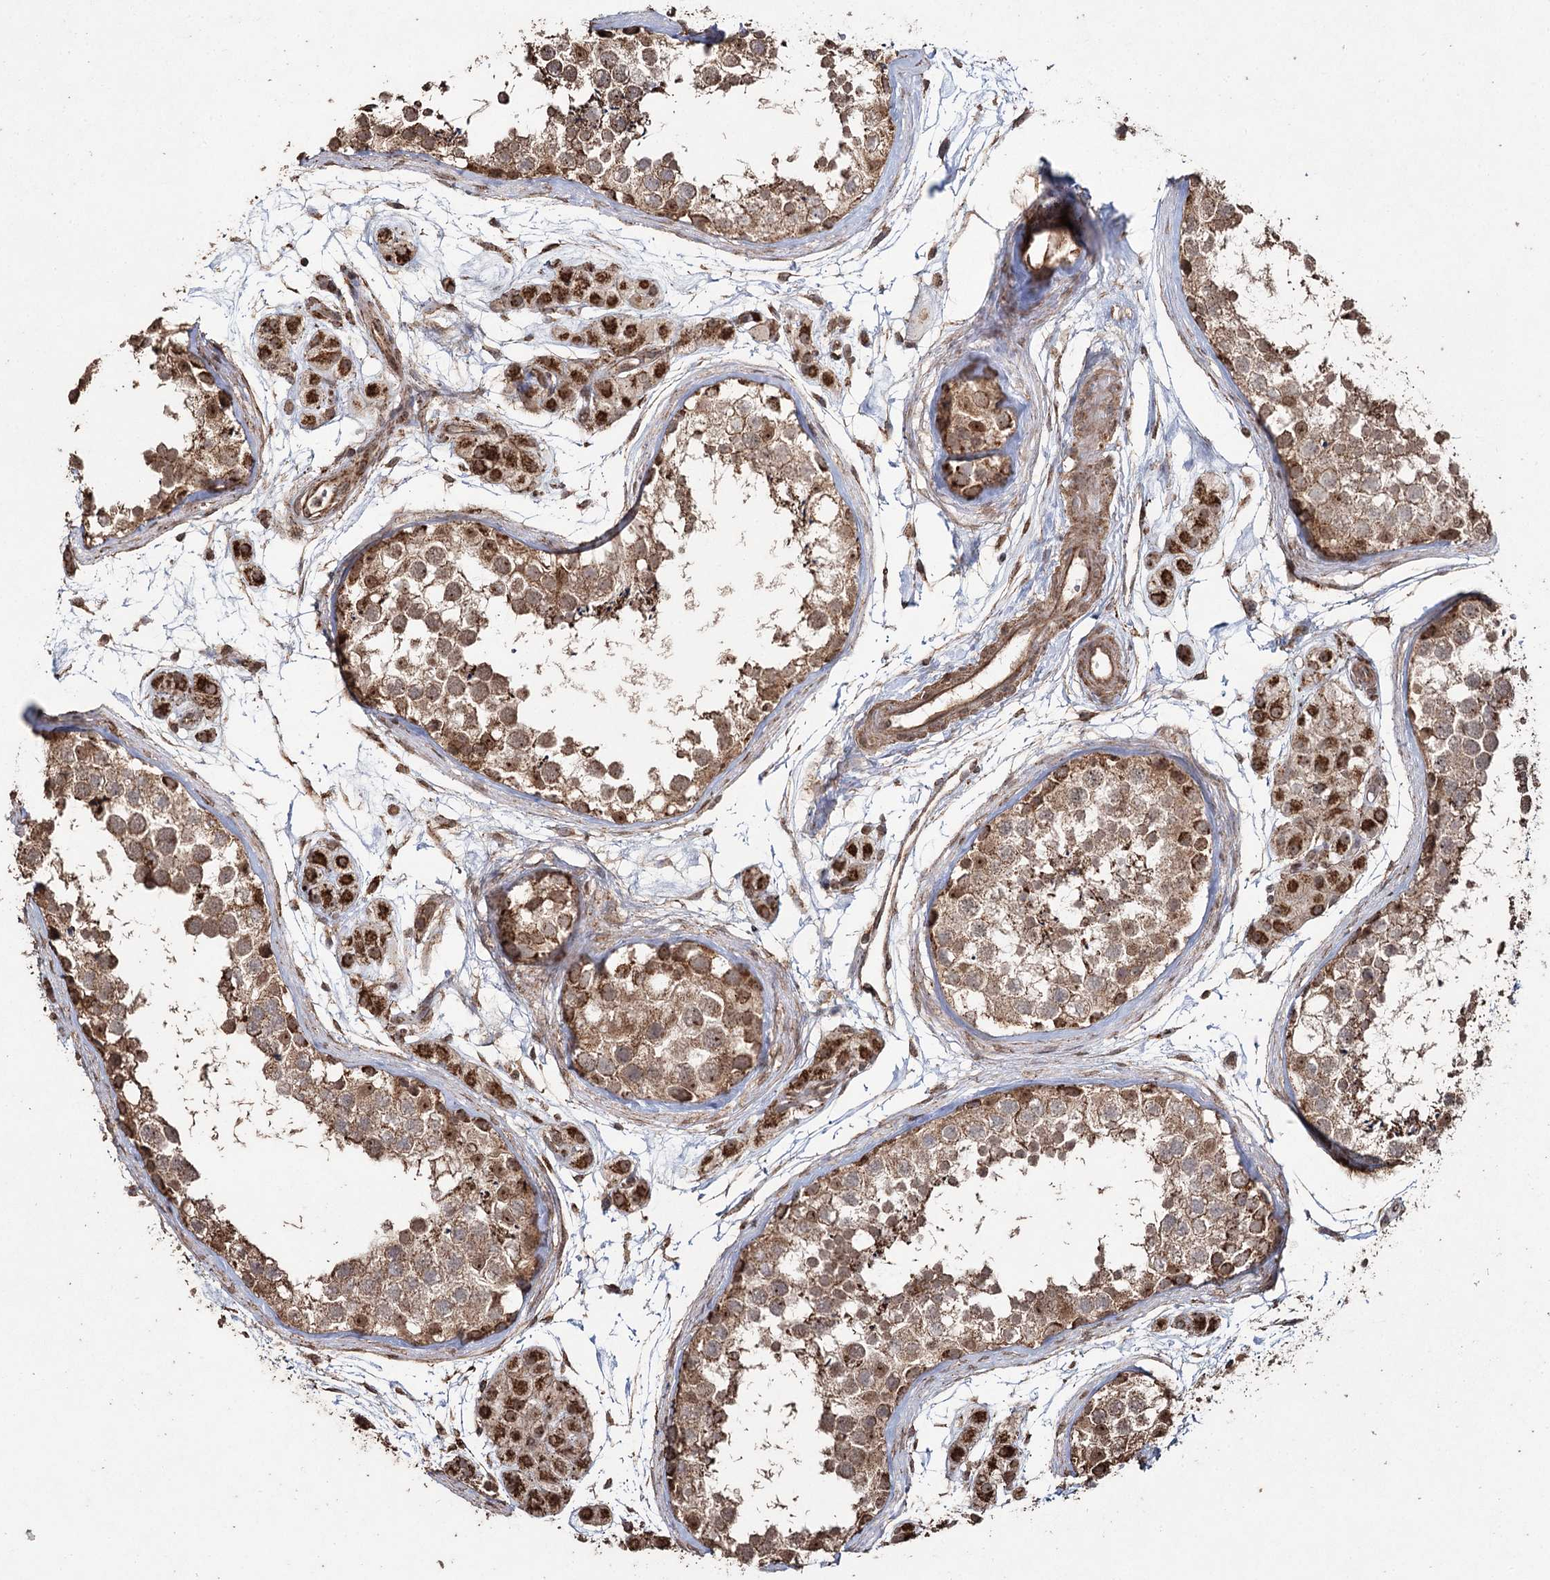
{"staining": {"intensity": "moderate", "quantity": ">75%", "location": "cytoplasmic/membranous"}, "tissue": "testis", "cell_type": "Cells in seminiferous ducts", "image_type": "normal", "snomed": [{"axis": "morphology", "description": "Normal tissue, NOS"}, {"axis": "topography", "description": "Testis"}], "caption": "Testis stained for a protein (brown) displays moderate cytoplasmic/membranous positive staining in about >75% of cells in seminiferous ducts.", "gene": "SLF2", "patient": {"sex": "male", "age": 56}}